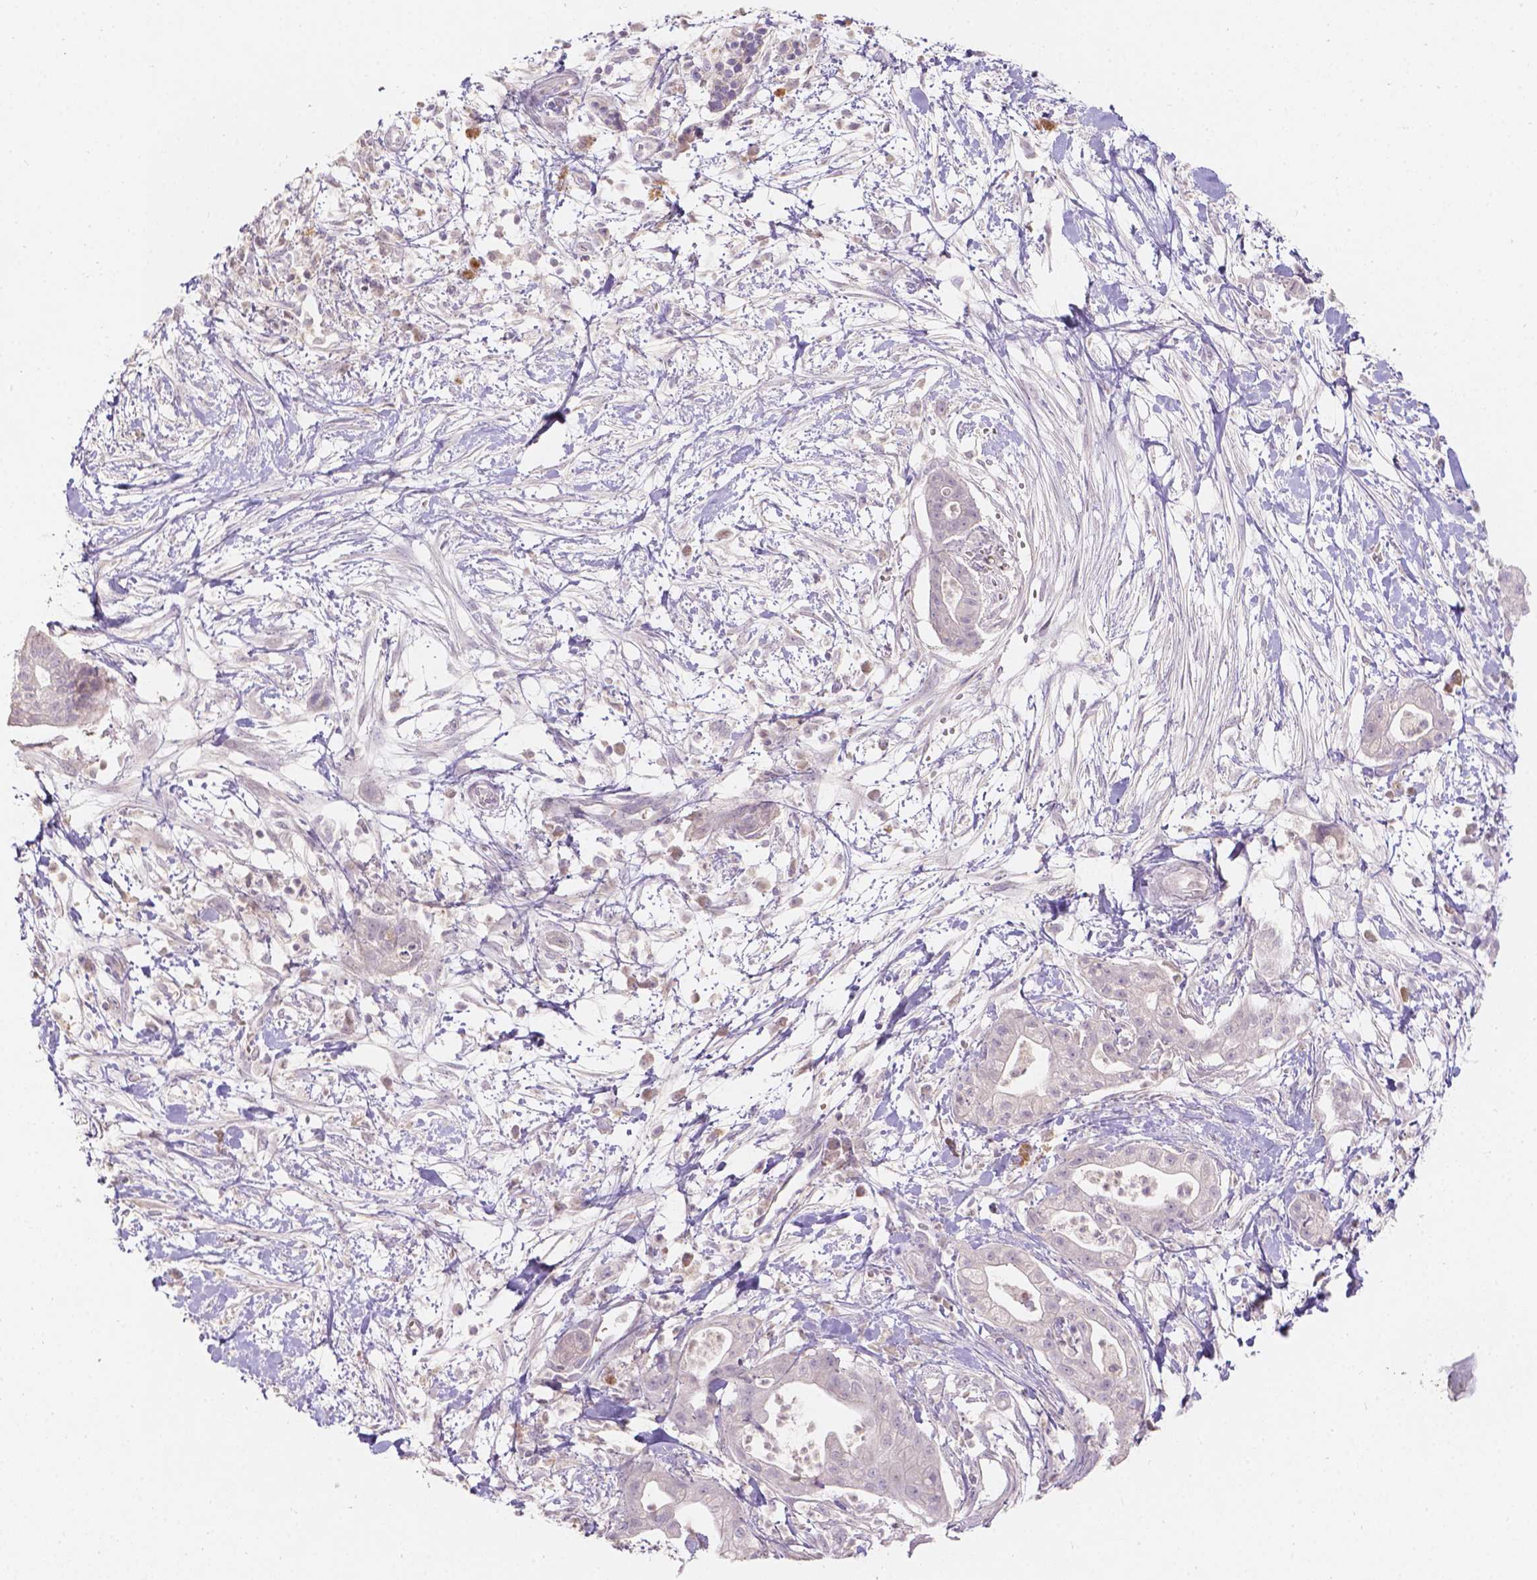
{"staining": {"intensity": "negative", "quantity": "none", "location": "none"}, "tissue": "pancreatic cancer", "cell_type": "Tumor cells", "image_type": "cancer", "snomed": [{"axis": "morphology", "description": "Normal tissue, NOS"}, {"axis": "morphology", "description": "Adenocarcinoma, NOS"}, {"axis": "topography", "description": "Lymph node"}, {"axis": "topography", "description": "Pancreas"}], "caption": "Pancreatic cancer (adenocarcinoma) stained for a protein using immunohistochemistry displays no positivity tumor cells.", "gene": "DCAF4L1", "patient": {"sex": "female", "age": 58}}